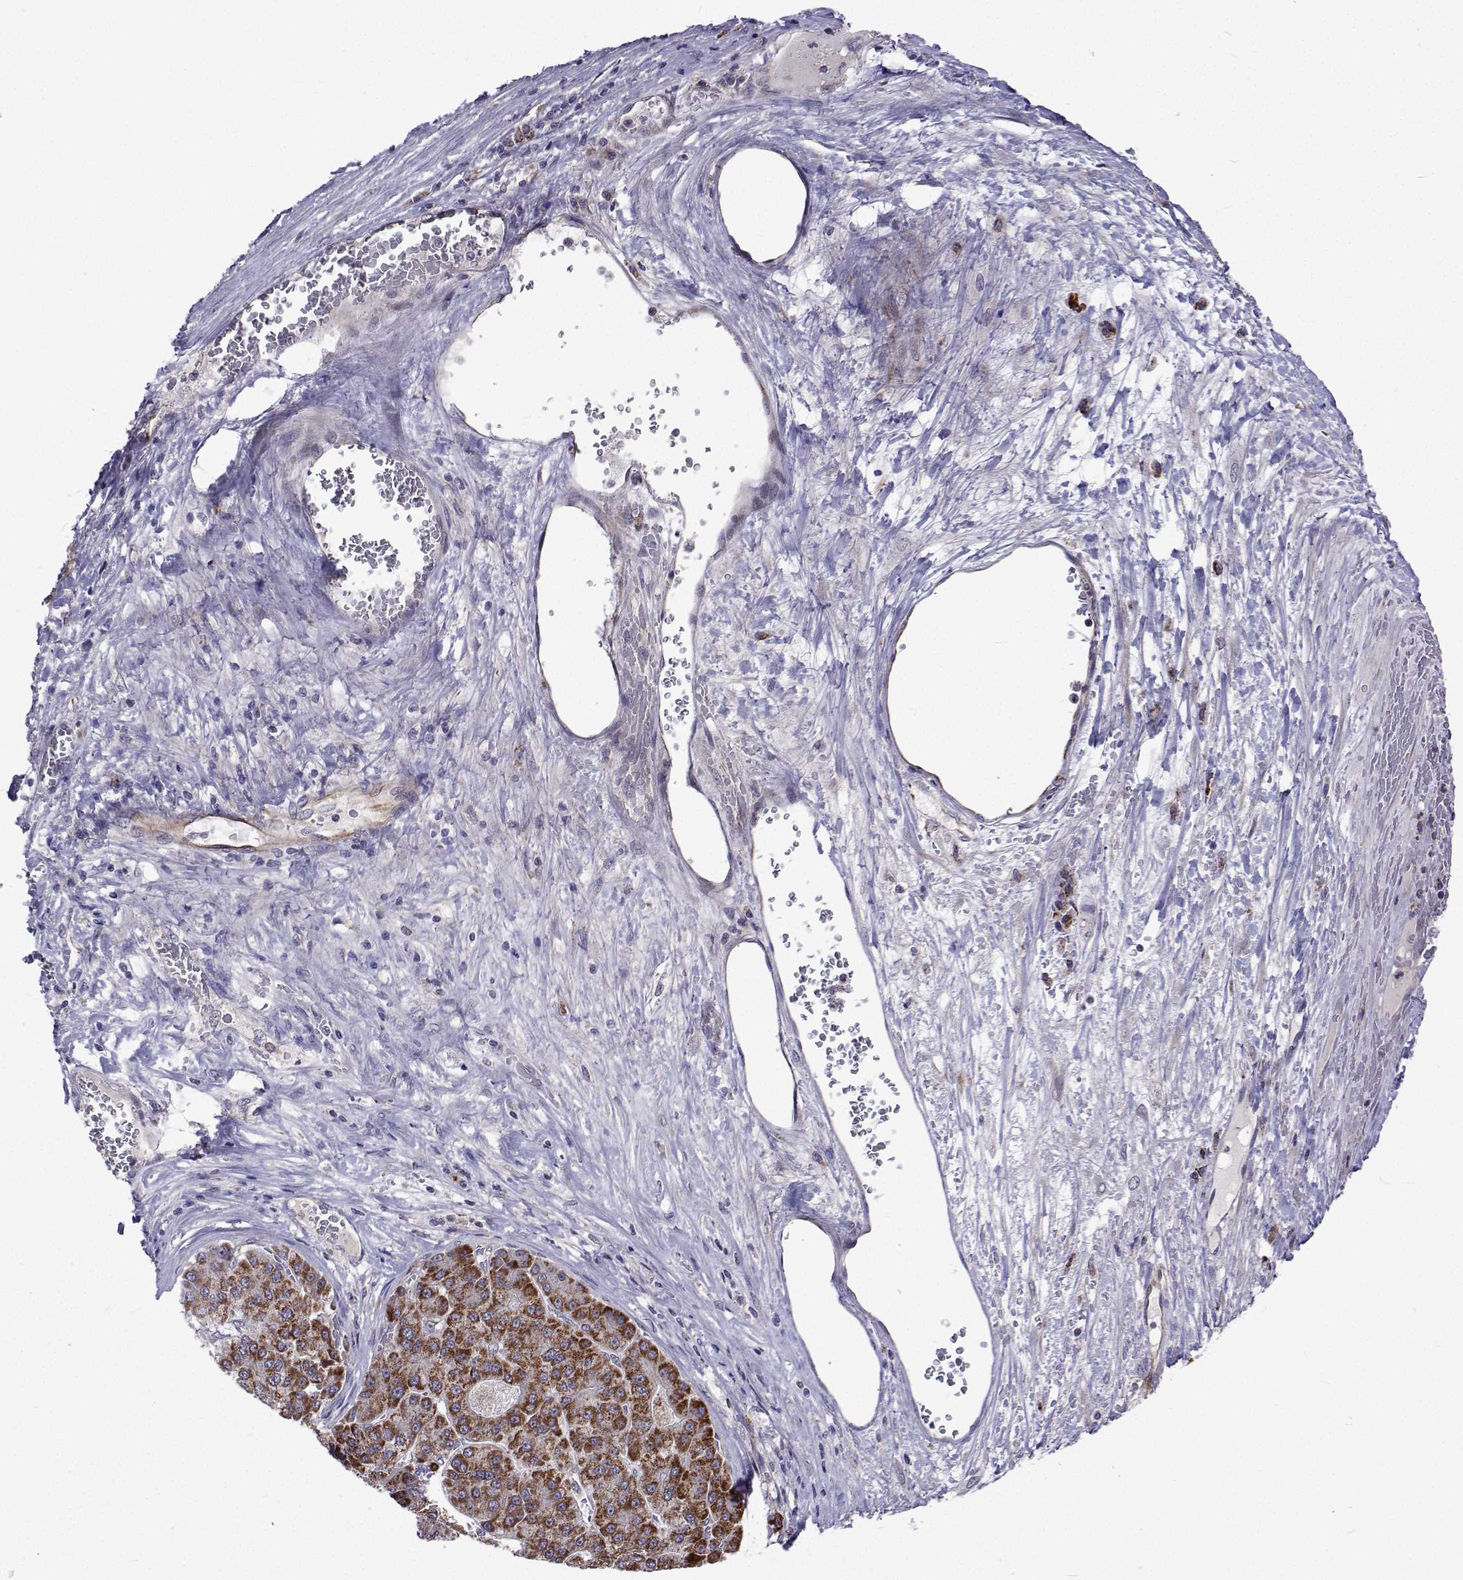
{"staining": {"intensity": "moderate", "quantity": "25%-75%", "location": "cytoplasmic/membranous"}, "tissue": "liver cancer", "cell_type": "Tumor cells", "image_type": "cancer", "snomed": [{"axis": "morphology", "description": "Carcinoma, Hepatocellular, NOS"}, {"axis": "topography", "description": "Liver"}], "caption": "Tumor cells reveal moderate cytoplasmic/membranous expression in approximately 25%-75% of cells in liver cancer.", "gene": "DHTKD1", "patient": {"sex": "male", "age": 70}}